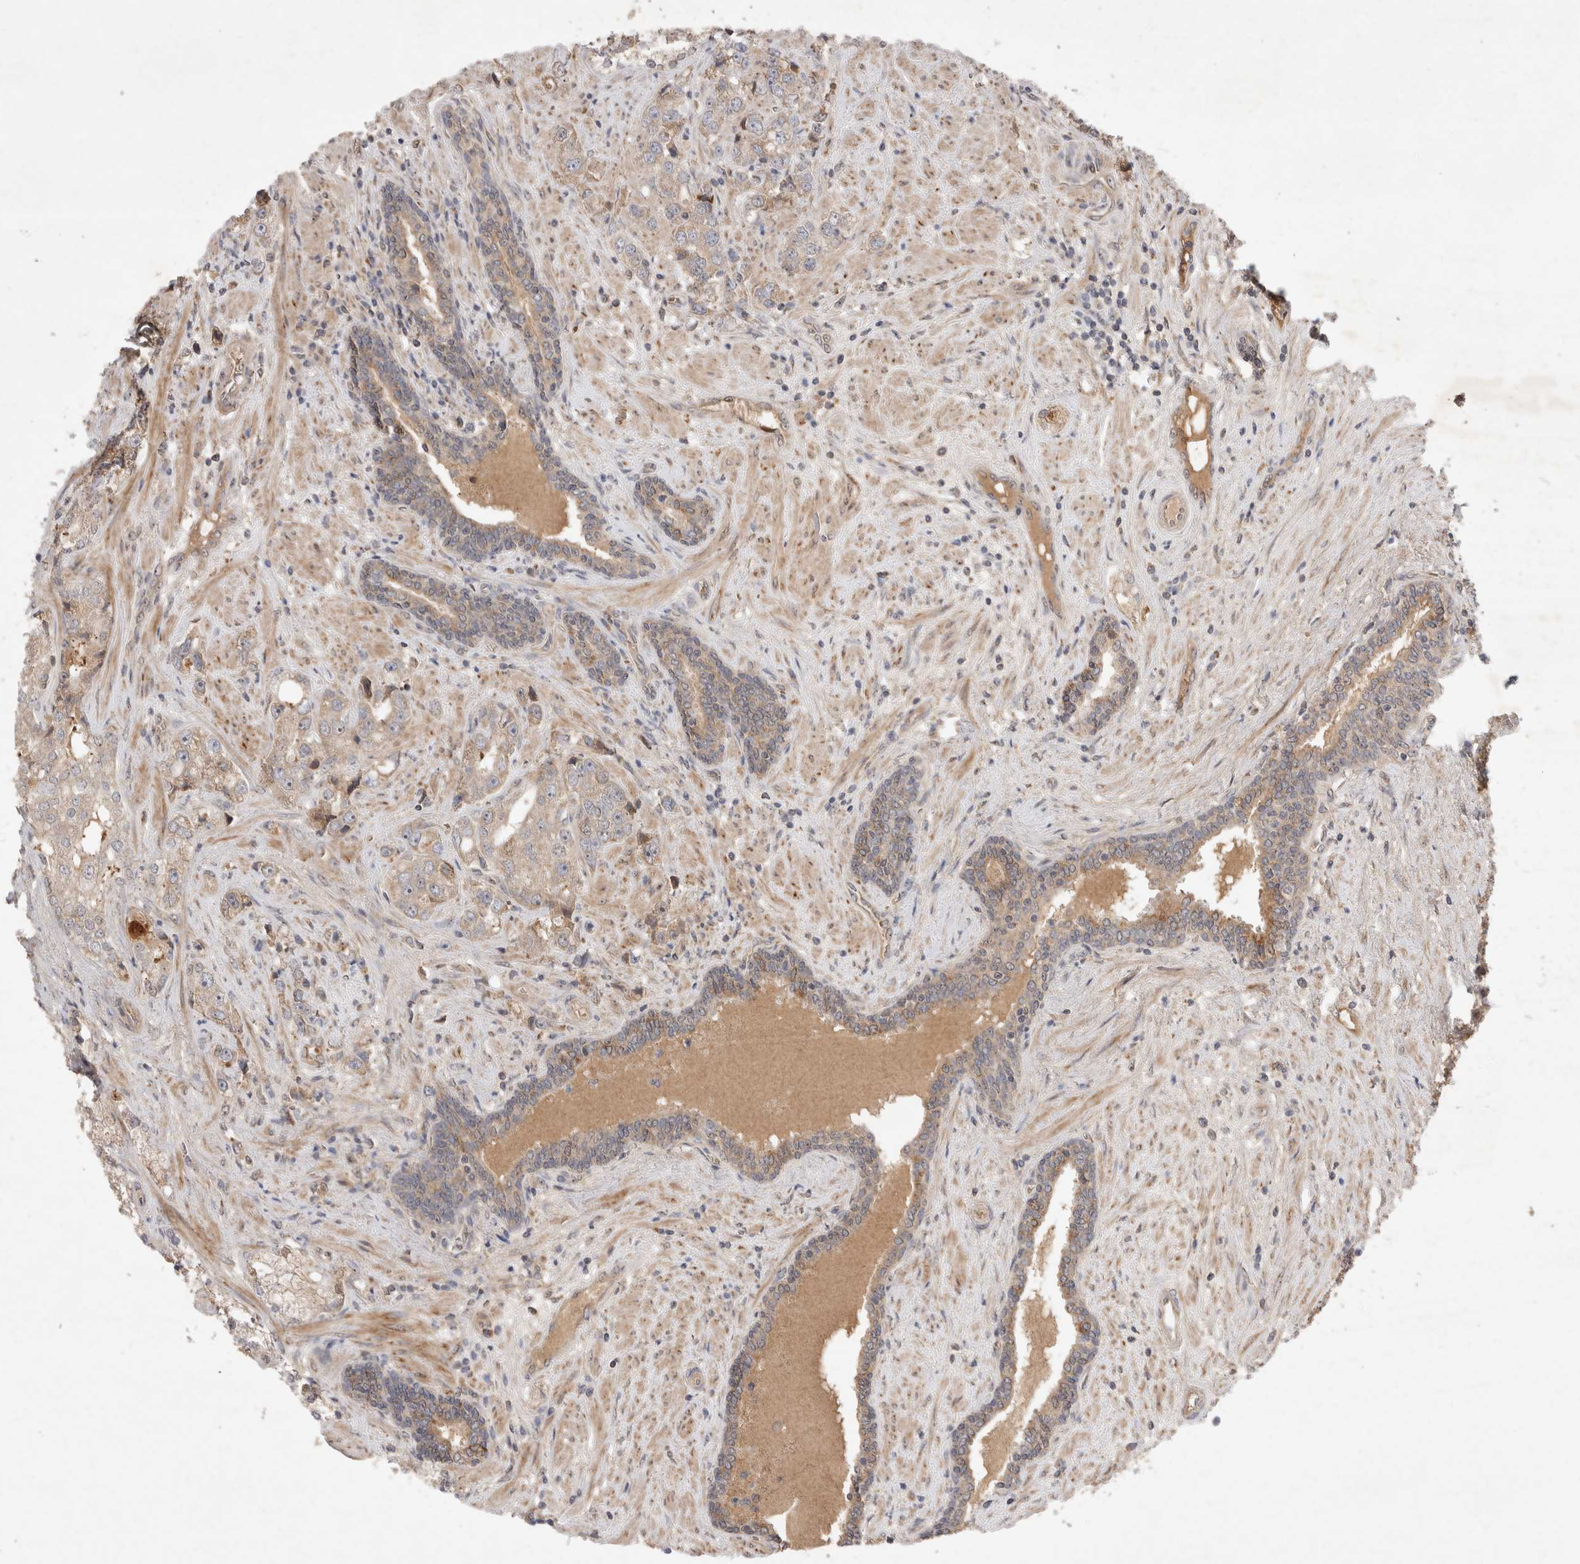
{"staining": {"intensity": "weak", "quantity": "<25%", "location": "cytoplasmic/membranous"}, "tissue": "prostate cancer", "cell_type": "Tumor cells", "image_type": "cancer", "snomed": [{"axis": "morphology", "description": "Adenocarcinoma, High grade"}, {"axis": "topography", "description": "Prostate"}], "caption": "High power microscopy histopathology image of an IHC micrograph of adenocarcinoma (high-grade) (prostate), revealing no significant expression in tumor cells. (Stains: DAB (3,3'-diaminobenzidine) IHC with hematoxylin counter stain, Microscopy: brightfield microscopy at high magnification).", "gene": "FAM221A", "patient": {"sex": "male", "age": 50}}